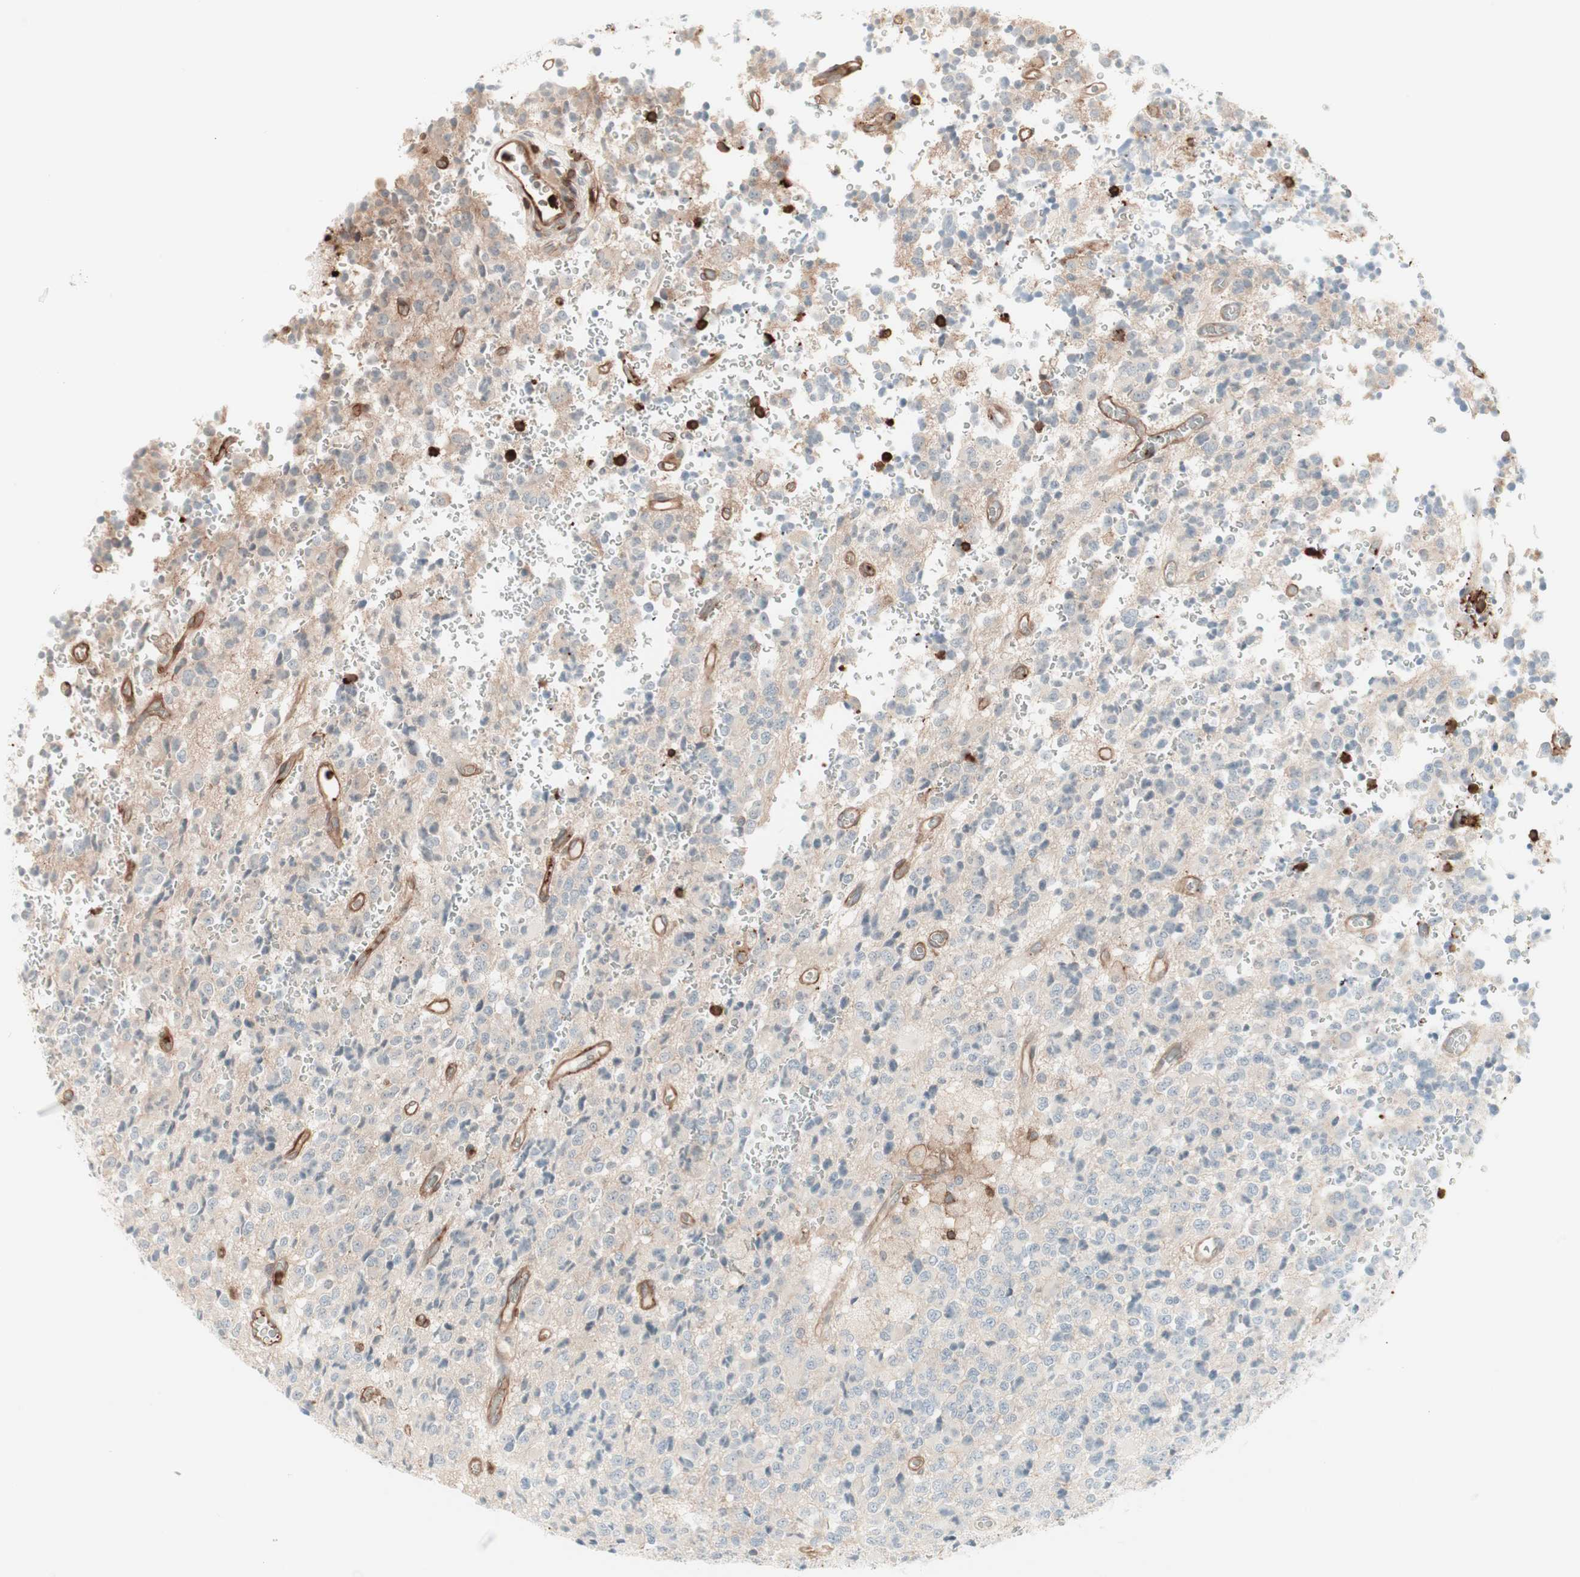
{"staining": {"intensity": "weak", "quantity": "25%-75%", "location": "cytoplasmic/membranous"}, "tissue": "glioma", "cell_type": "Tumor cells", "image_type": "cancer", "snomed": [{"axis": "morphology", "description": "Glioma, malignant, High grade"}, {"axis": "topography", "description": "pancreas cauda"}], "caption": "Tumor cells display low levels of weak cytoplasmic/membranous staining in about 25%-75% of cells in human malignant glioma (high-grade).", "gene": "TCP11L1", "patient": {"sex": "male", "age": 60}}